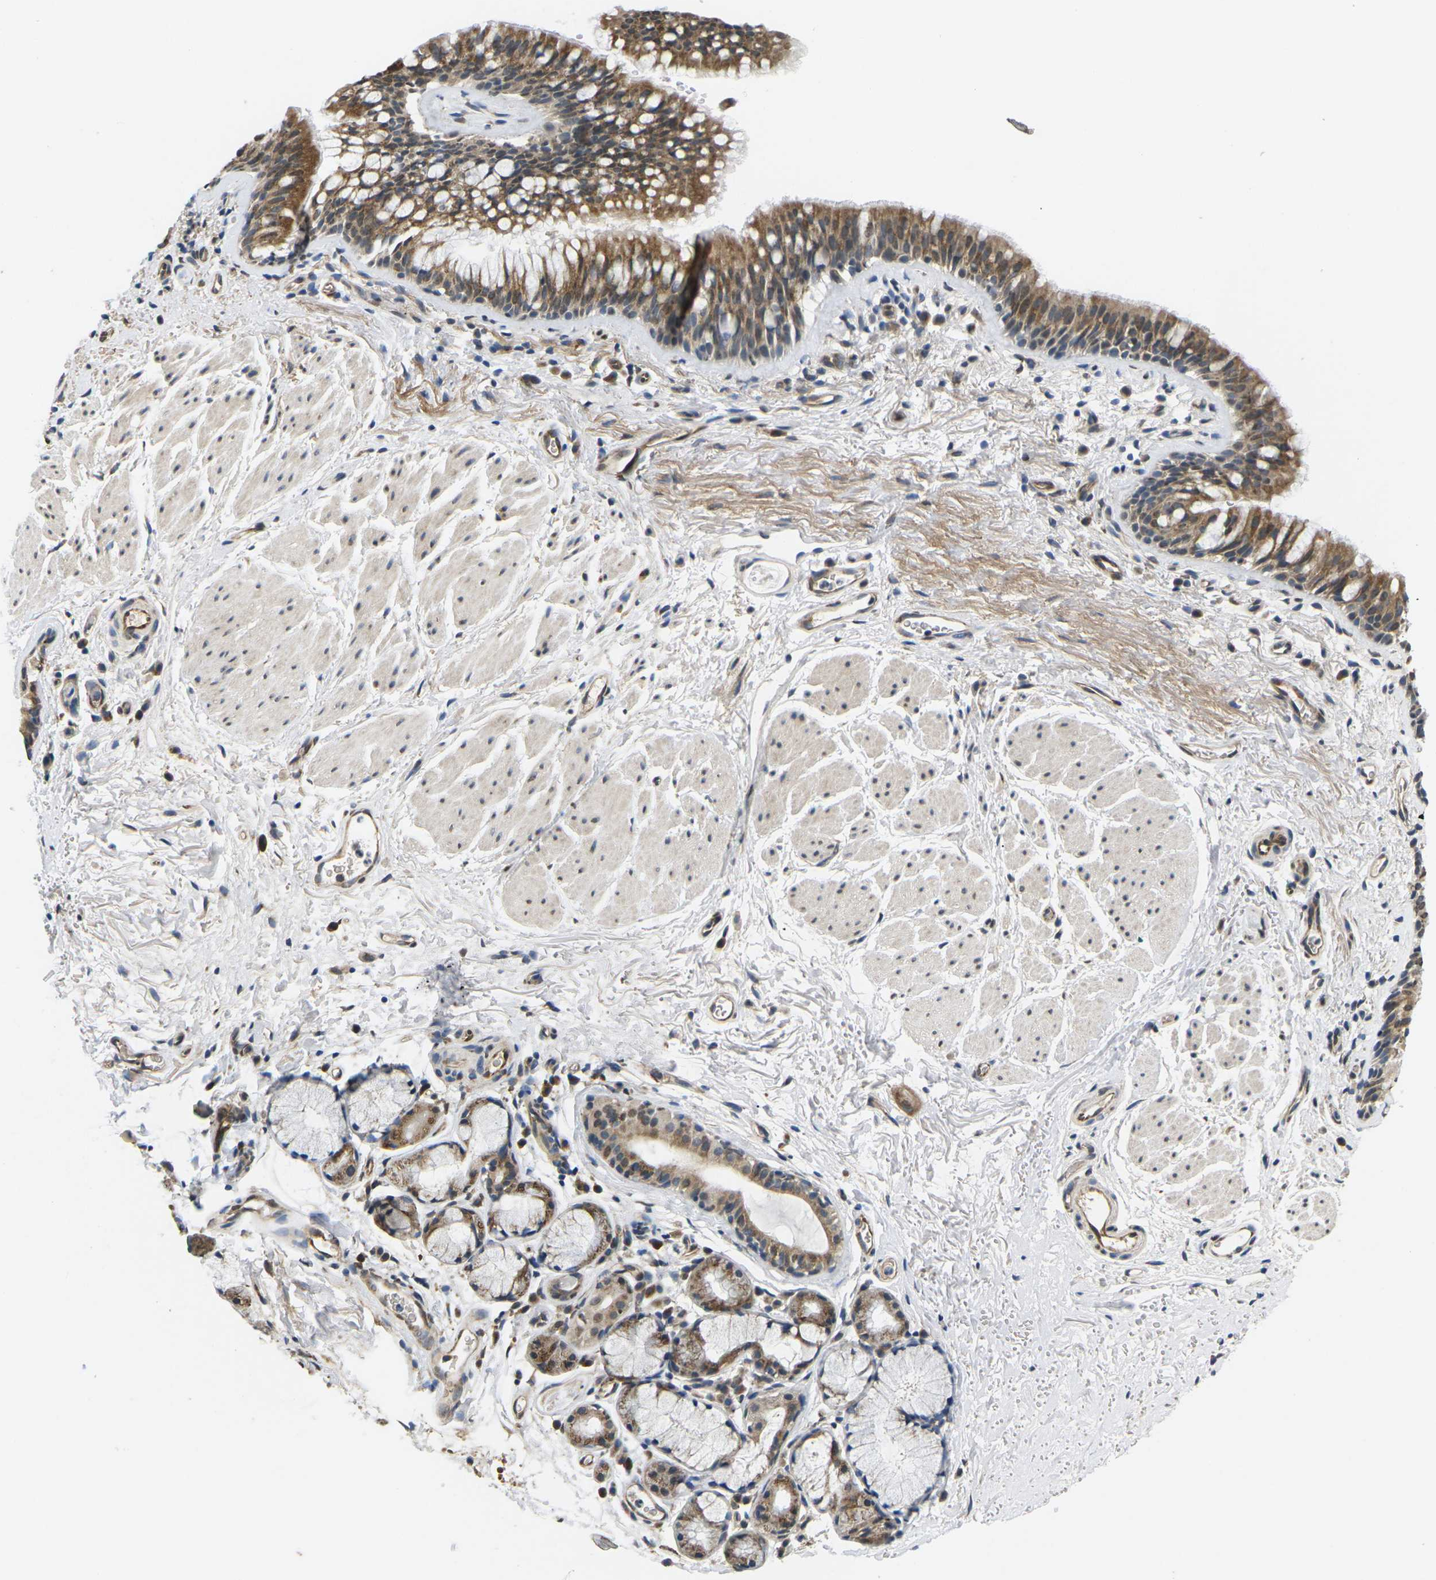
{"staining": {"intensity": "moderate", "quantity": ">75%", "location": "cytoplasmic/membranous"}, "tissue": "bronchus", "cell_type": "Respiratory epithelial cells", "image_type": "normal", "snomed": [{"axis": "morphology", "description": "Normal tissue, NOS"}, {"axis": "topography", "description": "Cartilage tissue"}, {"axis": "topography", "description": "Bronchus"}], "caption": "This image exhibits unremarkable bronchus stained with immunohistochemistry to label a protein in brown. The cytoplasmic/membranous of respiratory epithelial cells show moderate positivity for the protein. Nuclei are counter-stained blue.", "gene": "ERBB4", "patient": {"sex": "female", "age": 53}}